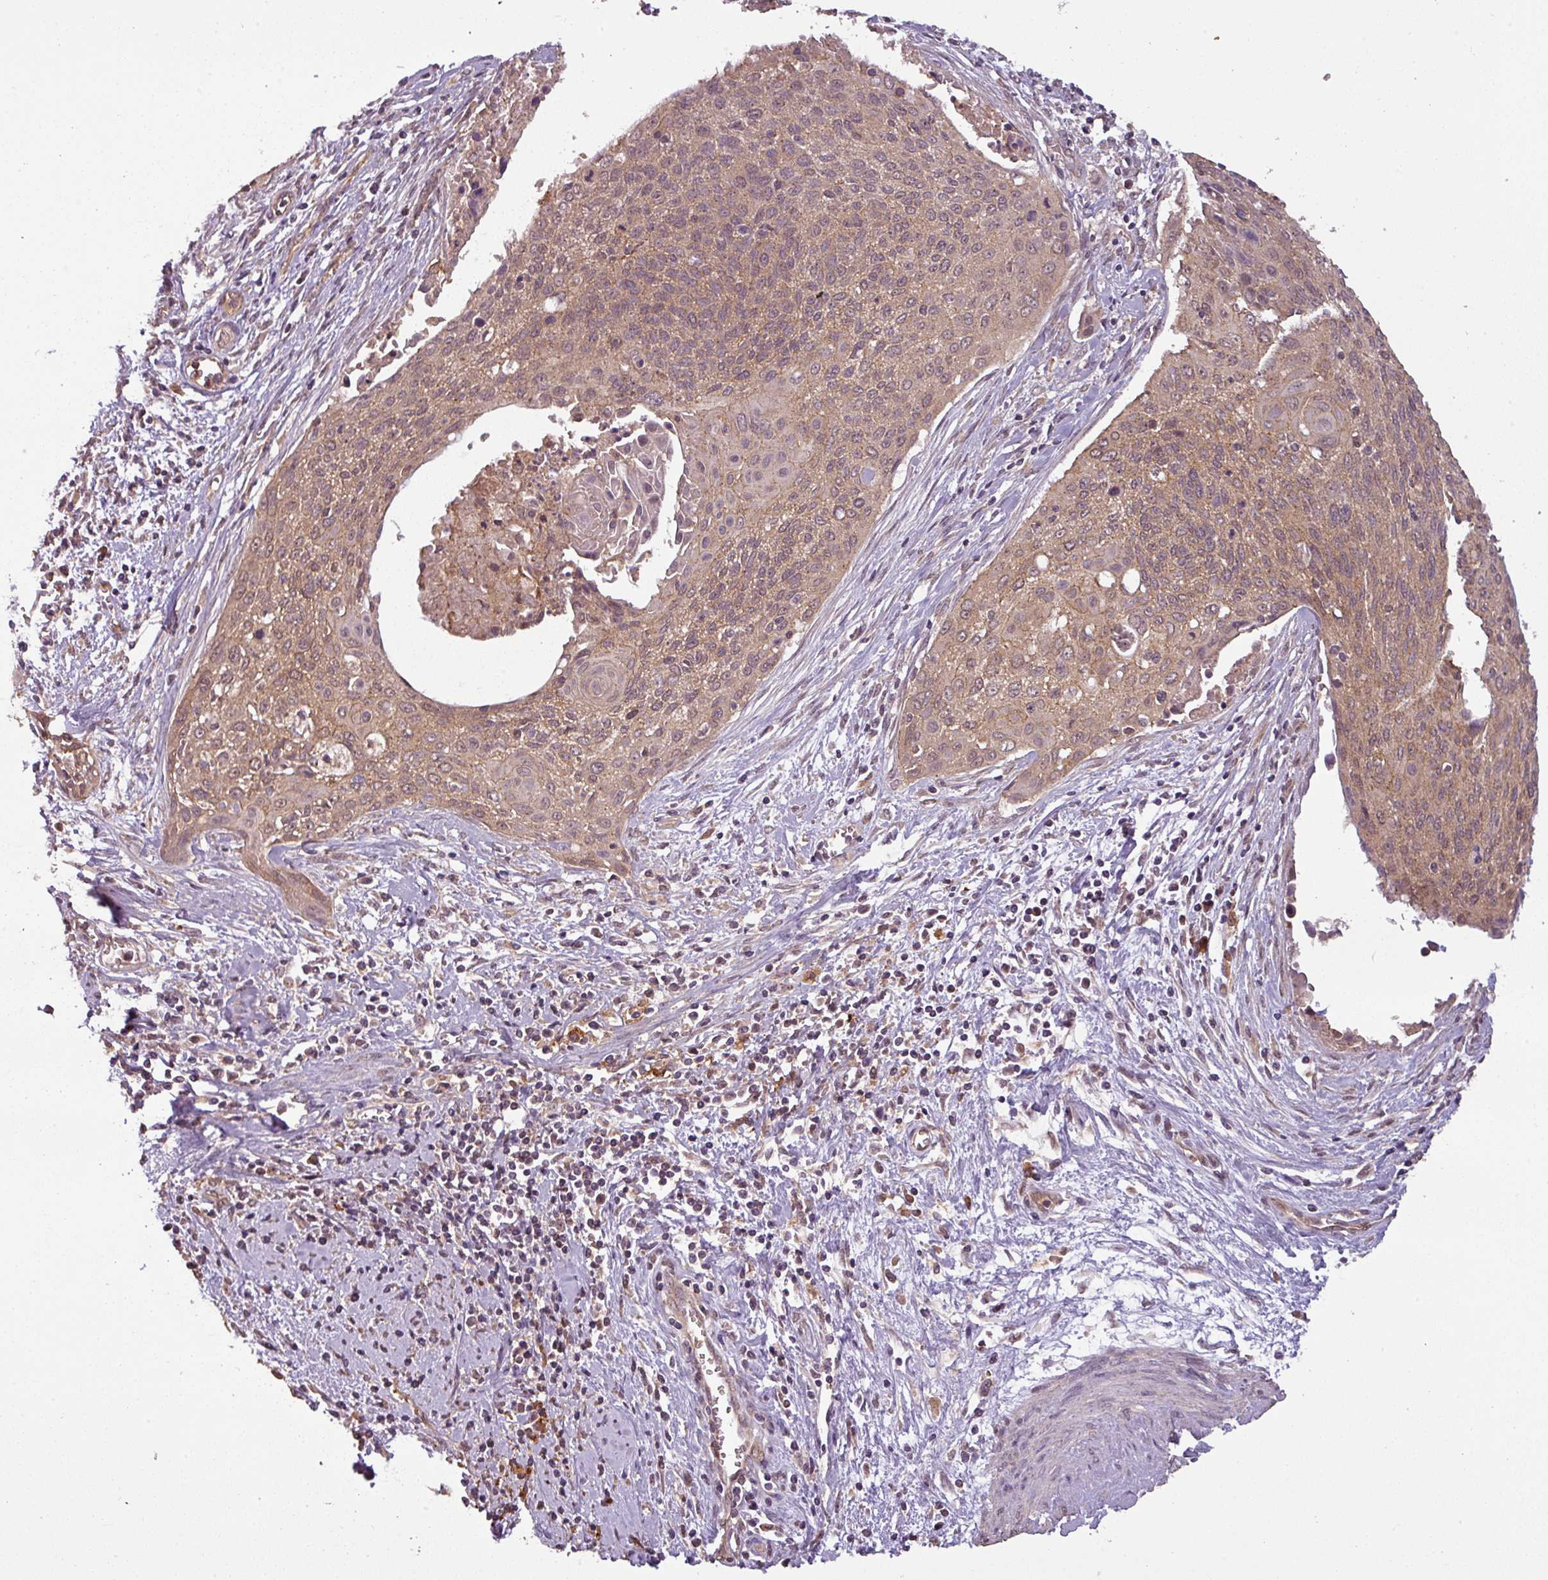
{"staining": {"intensity": "weak", "quantity": ">75%", "location": "cytoplasmic/membranous"}, "tissue": "cervical cancer", "cell_type": "Tumor cells", "image_type": "cancer", "snomed": [{"axis": "morphology", "description": "Squamous cell carcinoma, NOS"}, {"axis": "topography", "description": "Cervix"}], "caption": "The micrograph reveals a brown stain indicating the presence of a protein in the cytoplasmic/membranous of tumor cells in cervical cancer. Immunohistochemistry stains the protein in brown and the nuclei are stained blue.", "gene": "NT5C3A", "patient": {"sex": "female", "age": 55}}